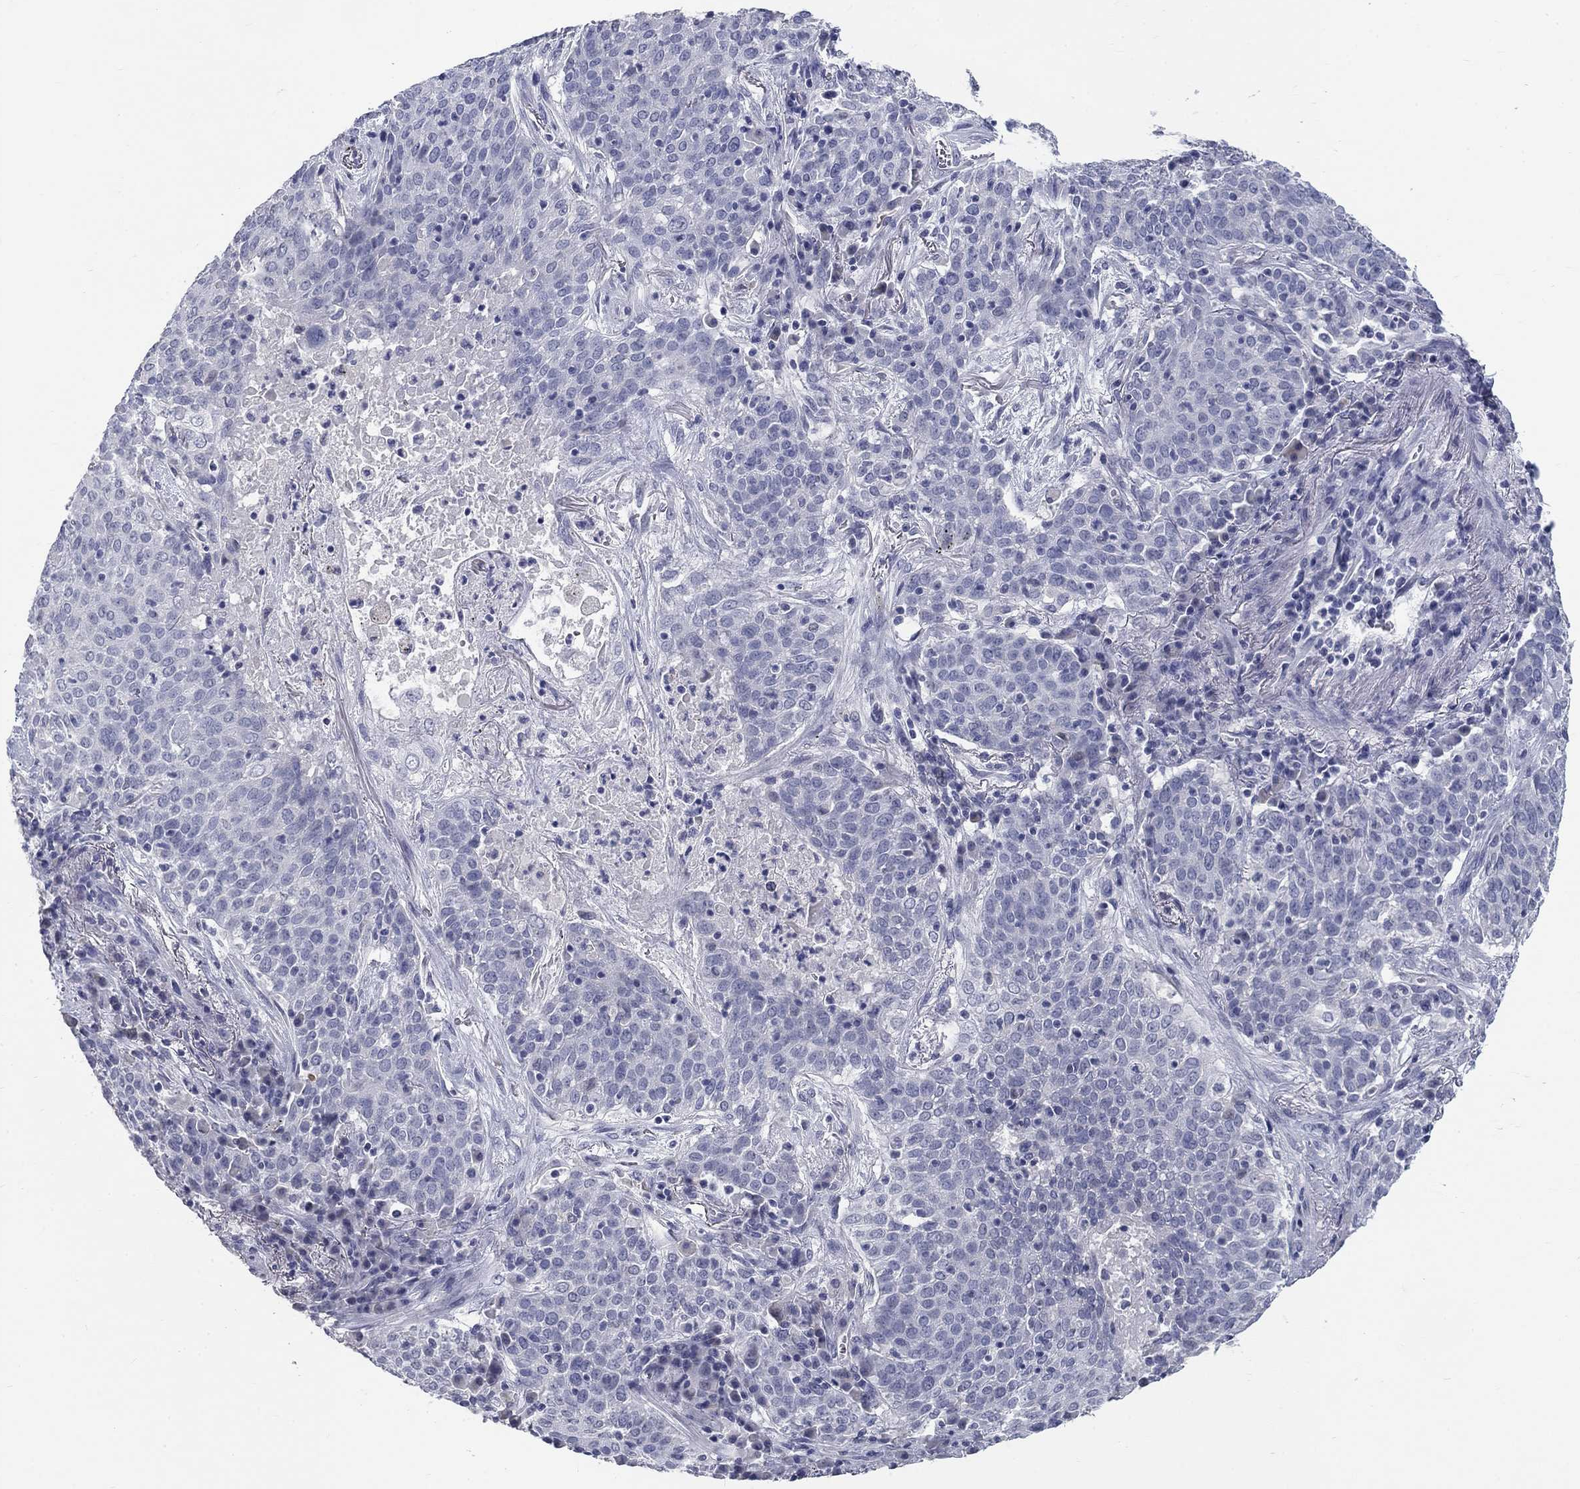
{"staining": {"intensity": "negative", "quantity": "none", "location": "none"}, "tissue": "lung cancer", "cell_type": "Tumor cells", "image_type": "cancer", "snomed": [{"axis": "morphology", "description": "Squamous cell carcinoma, NOS"}, {"axis": "topography", "description": "Lung"}], "caption": "Tumor cells show no significant protein expression in lung squamous cell carcinoma. (DAB (3,3'-diaminobenzidine) immunohistochemistry (IHC) visualized using brightfield microscopy, high magnification).", "gene": "ELAVL4", "patient": {"sex": "male", "age": 82}}